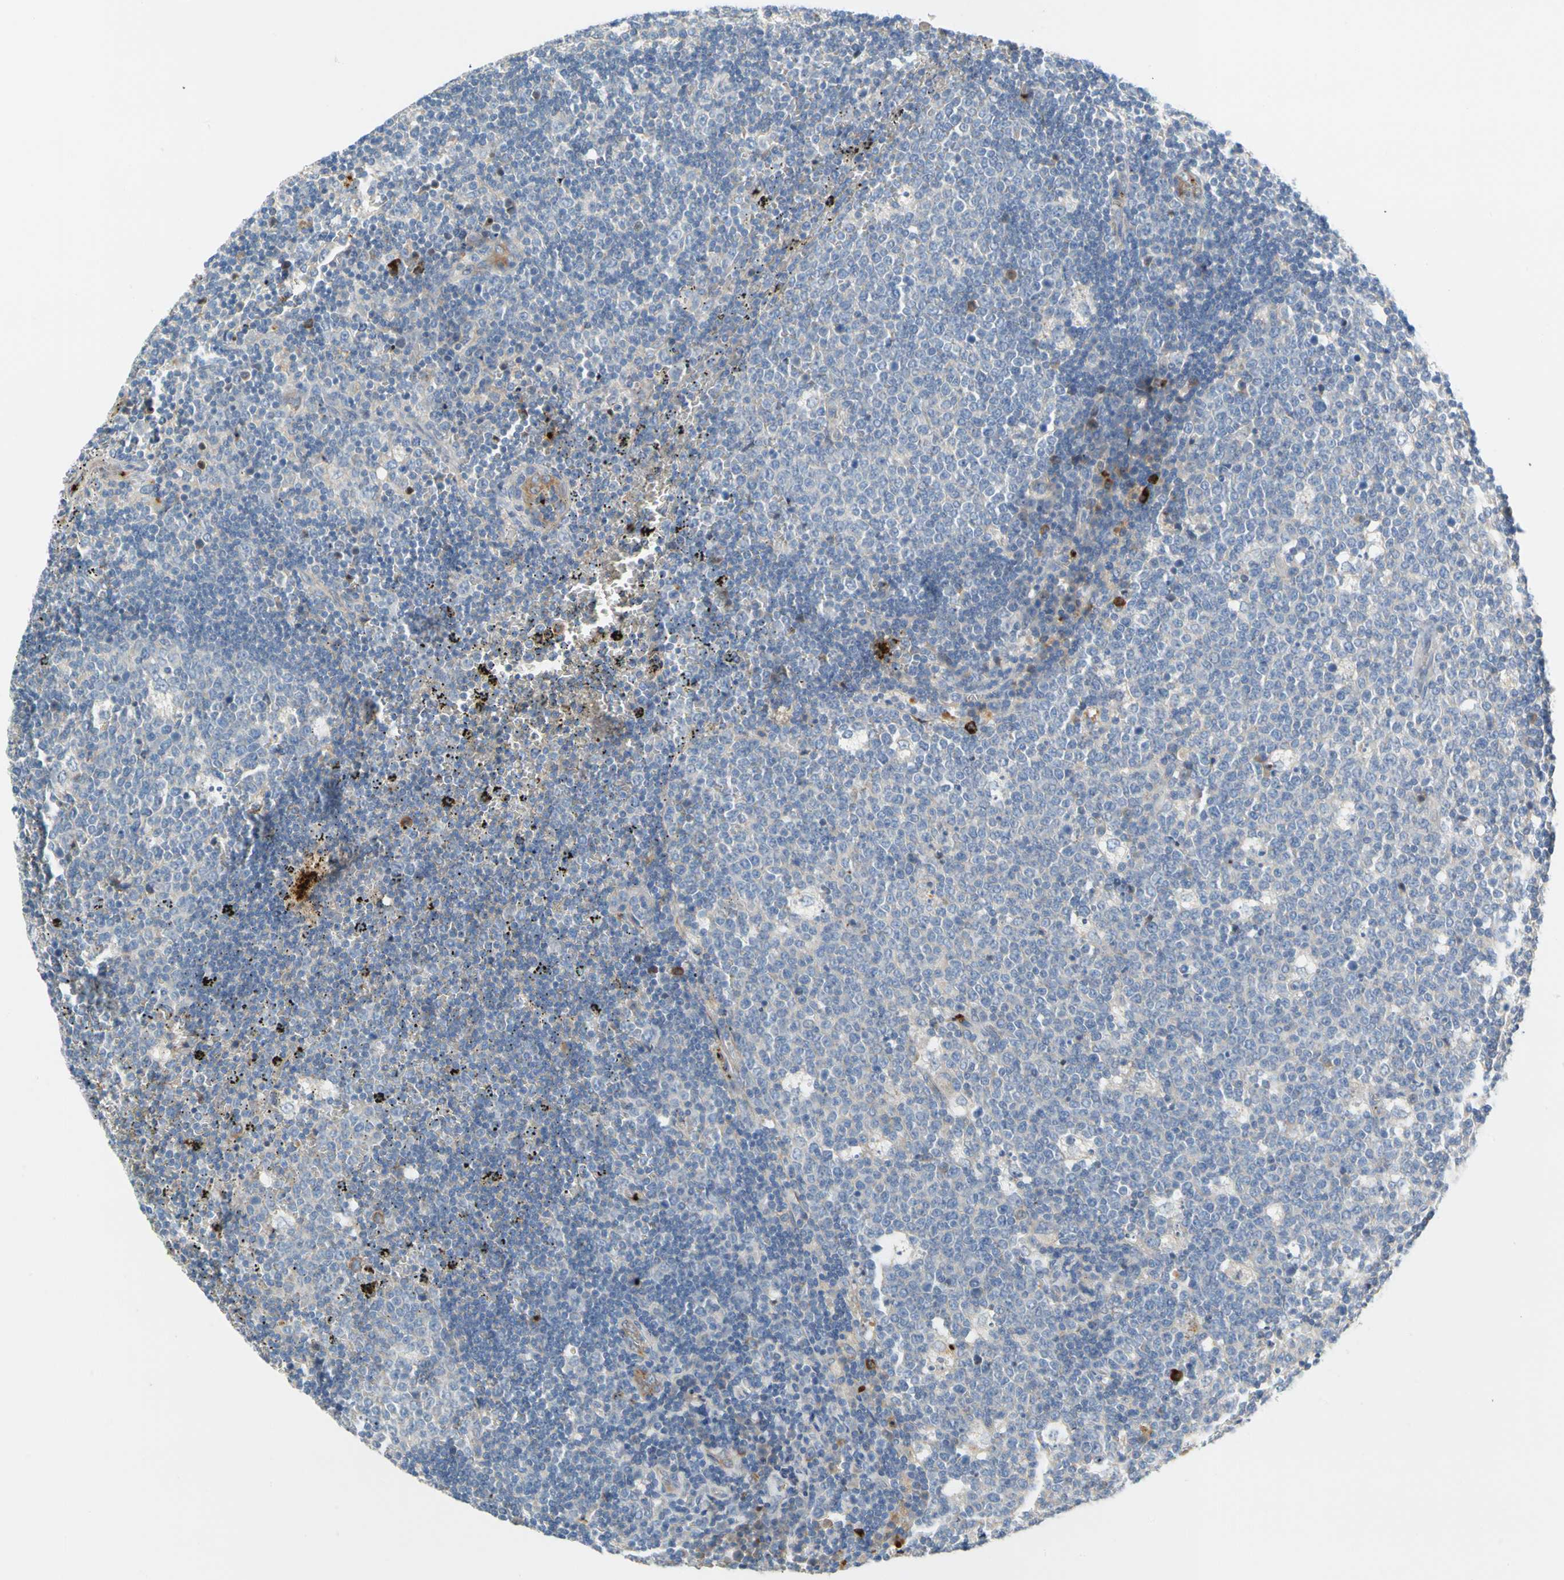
{"staining": {"intensity": "negative", "quantity": "none", "location": "none"}, "tissue": "lymph node", "cell_type": "Germinal center cells", "image_type": "normal", "snomed": [{"axis": "morphology", "description": "Normal tissue, NOS"}, {"axis": "topography", "description": "Lymph node"}, {"axis": "topography", "description": "Salivary gland"}], "caption": "Germinal center cells are negative for brown protein staining in normal lymph node. (Brightfield microscopy of DAB (3,3'-diaminobenzidine) immunohistochemistry at high magnification).", "gene": "ENSG00000288796", "patient": {"sex": "male", "age": 8}}